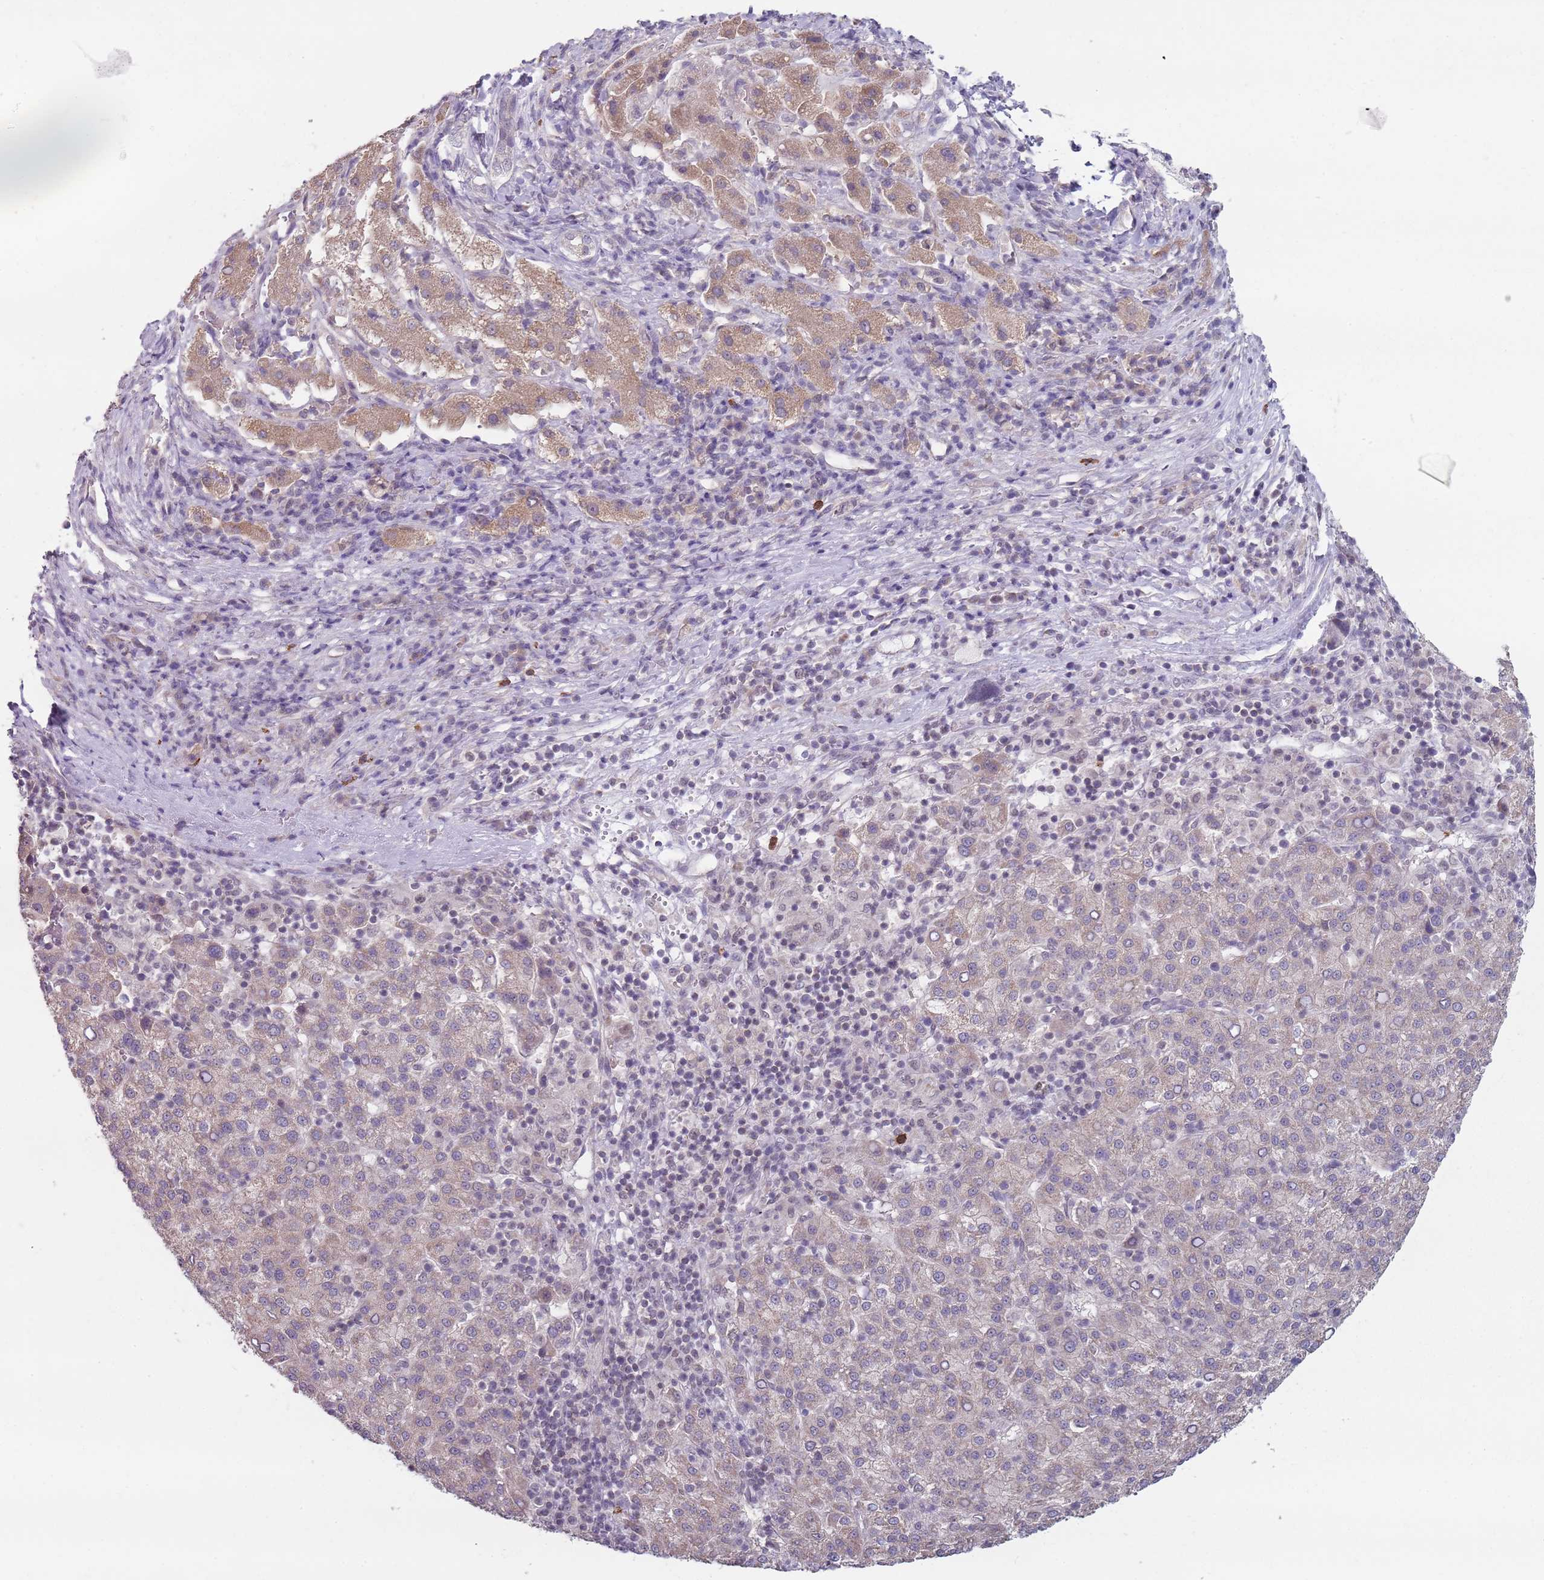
{"staining": {"intensity": "negative", "quantity": "none", "location": "none"}, "tissue": "liver cancer", "cell_type": "Tumor cells", "image_type": "cancer", "snomed": [{"axis": "morphology", "description": "Carcinoma, Hepatocellular, NOS"}, {"axis": "topography", "description": "Liver"}], "caption": "The image demonstrates no staining of tumor cells in liver cancer.", "gene": "SMARCAL1", "patient": {"sex": "female", "age": 58}}